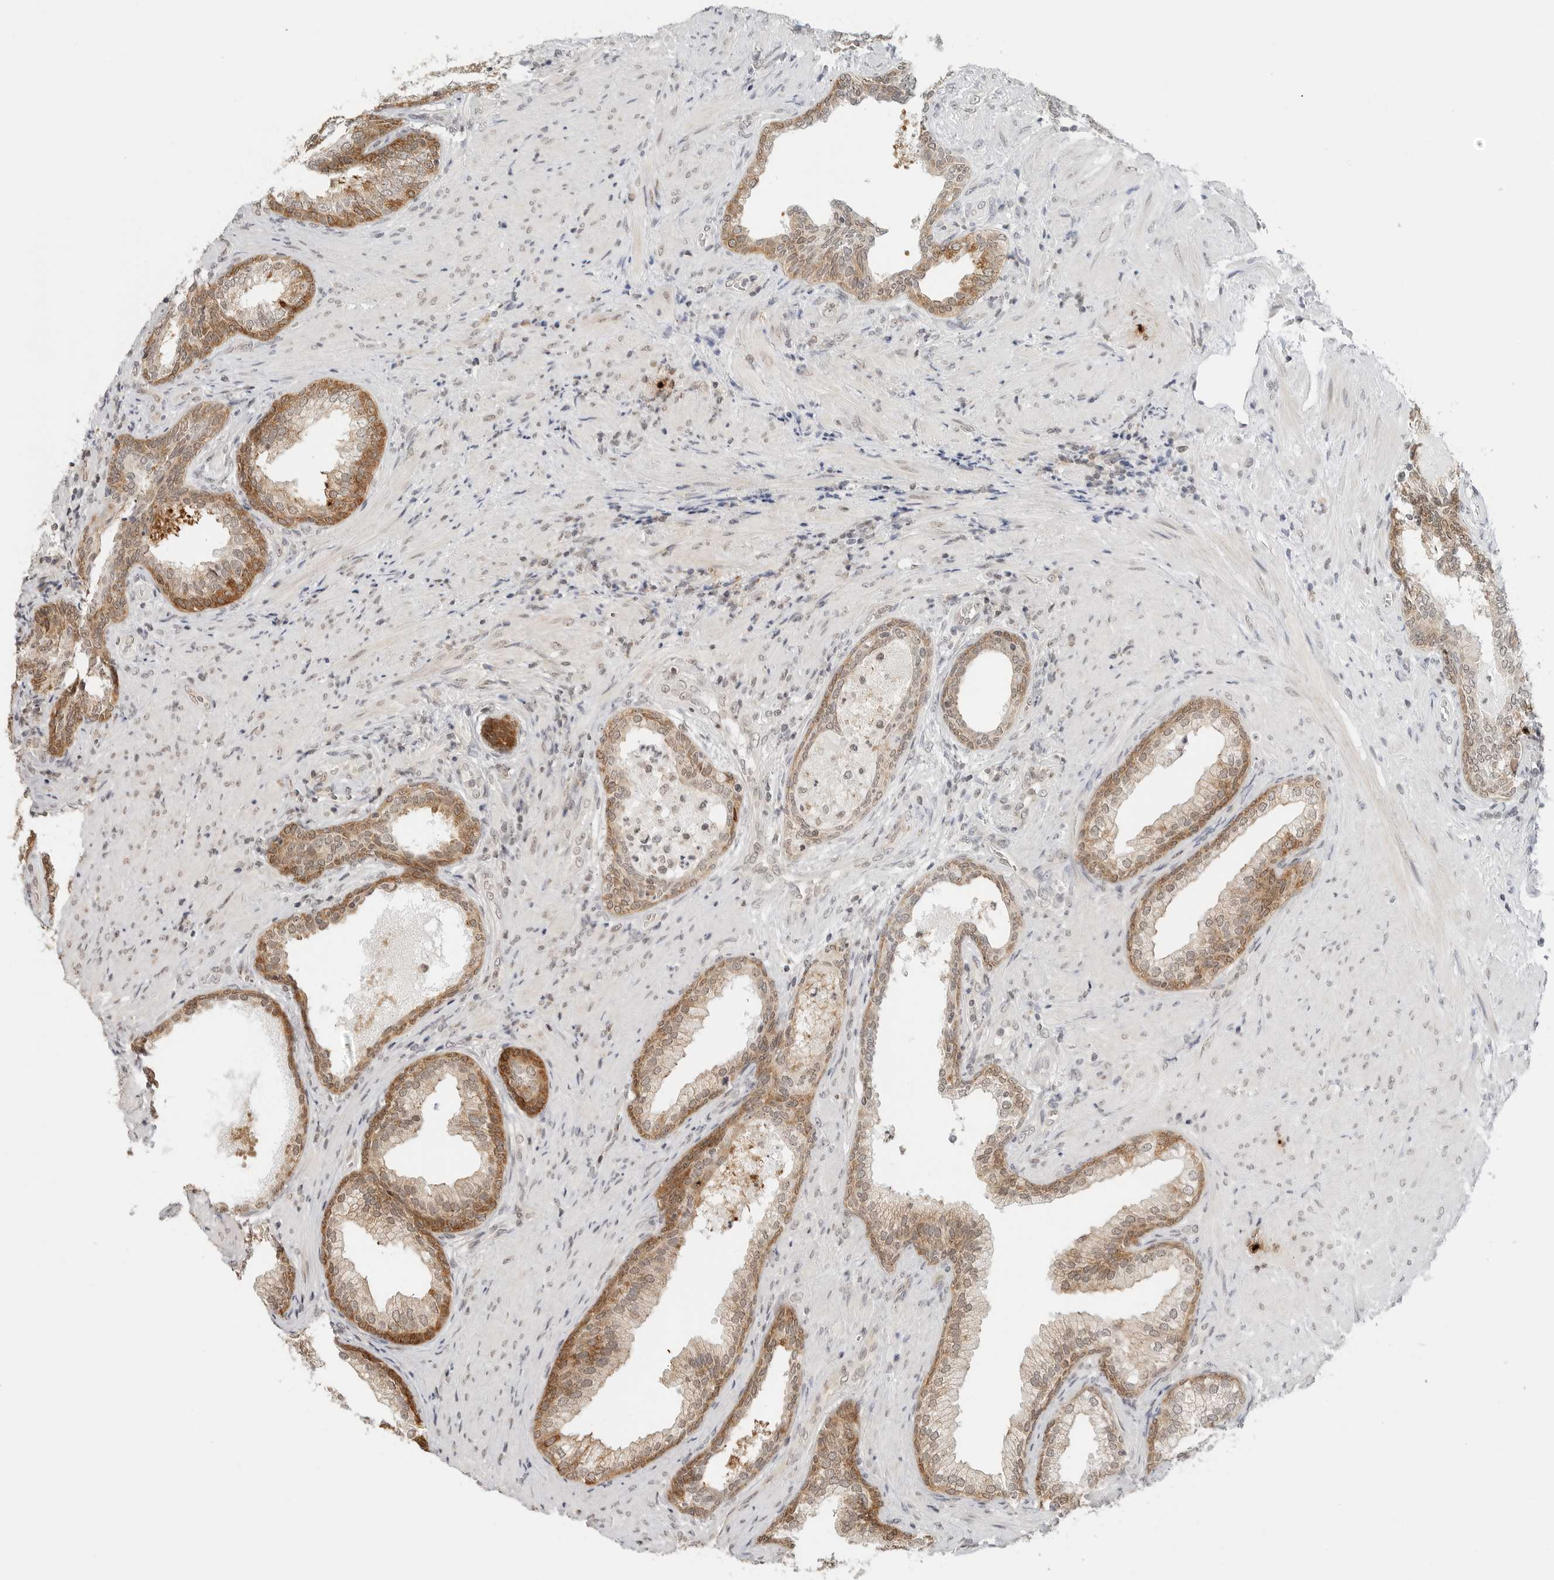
{"staining": {"intensity": "moderate", "quantity": ">75%", "location": "cytoplasmic/membranous"}, "tissue": "prostate", "cell_type": "Glandular cells", "image_type": "normal", "snomed": [{"axis": "morphology", "description": "Normal tissue, NOS"}, {"axis": "topography", "description": "Prostate"}], "caption": "Immunohistochemistry (IHC) staining of normal prostate, which exhibits medium levels of moderate cytoplasmic/membranous staining in approximately >75% of glandular cells indicating moderate cytoplasmic/membranous protein positivity. The staining was performed using DAB (brown) for protein detection and nuclei were counterstained in hematoxylin (blue).", "gene": "METAP1", "patient": {"sex": "male", "age": 76}}